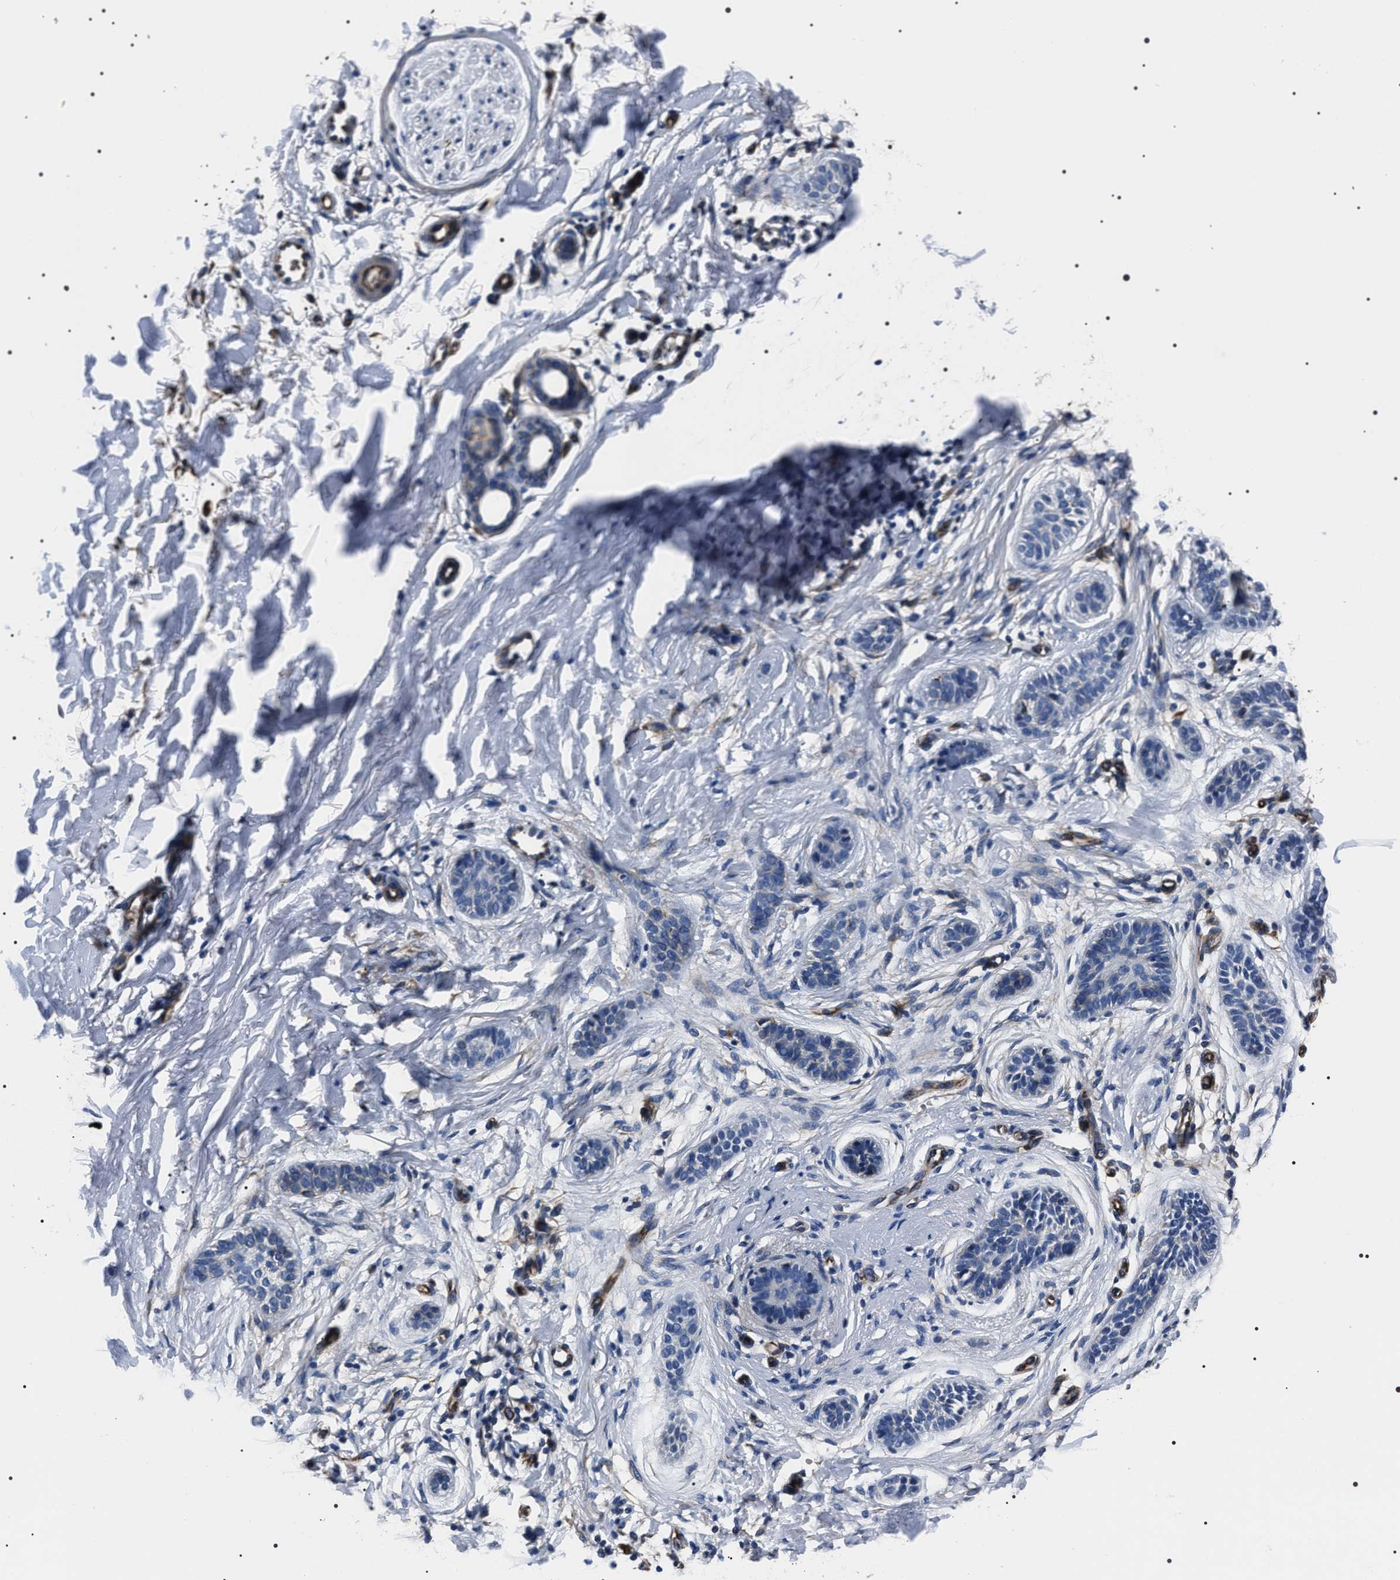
{"staining": {"intensity": "negative", "quantity": "none", "location": "none"}, "tissue": "skin cancer", "cell_type": "Tumor cells", "image_type": "cancer", "snomed": [{"axis": "morphology", "description": "Normal tissue, NOS"}, {"axis": "morphology", "description": "Basal cell carcinoma"}, {"axis": "topography", "description": "Skin"}], "caption": "This is an IHC micrograph of skin basal cell carcinoma. There is no expression in tumor cells.", "gene": "BAG2", "patient": {"sex": "male", "age": 63}}